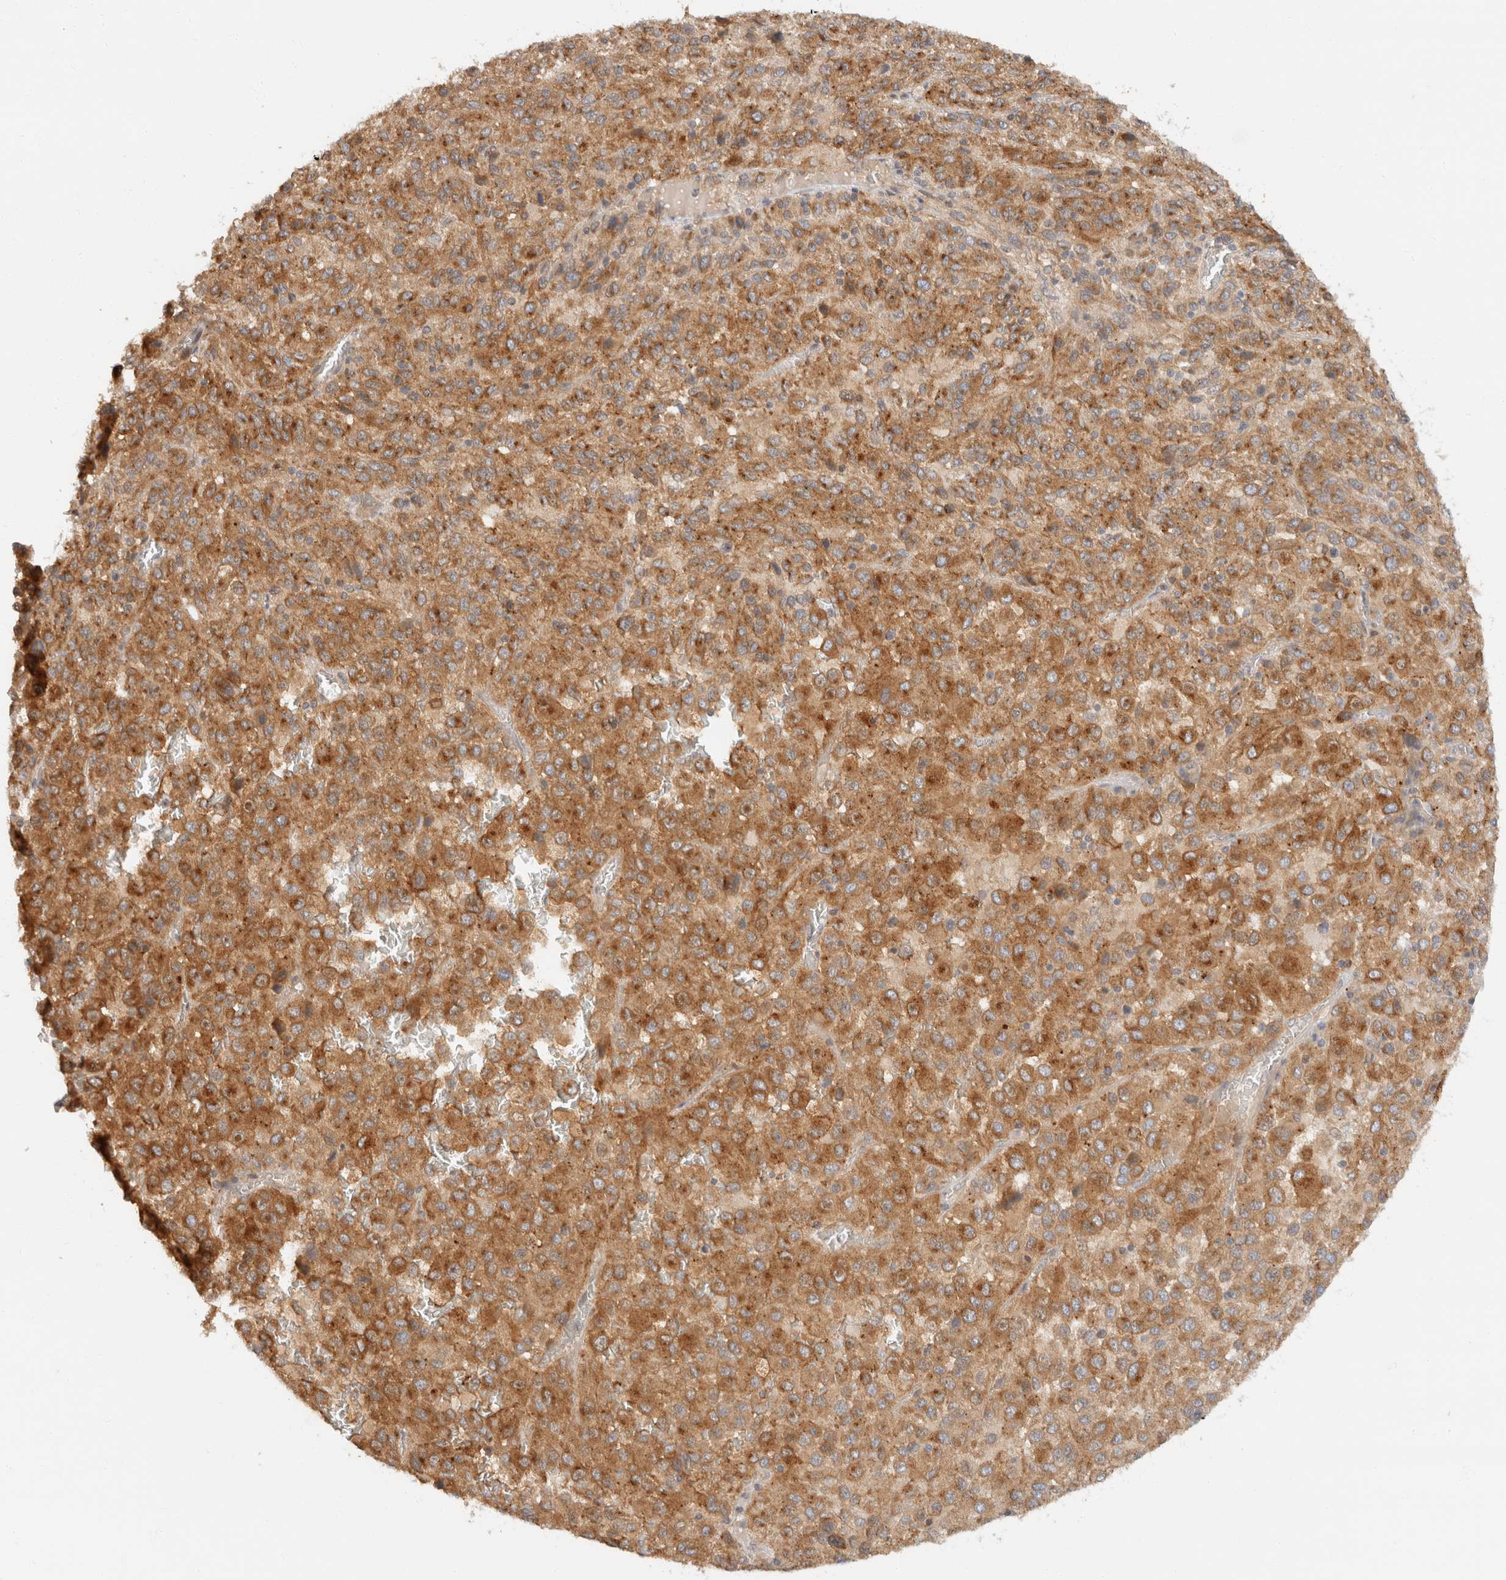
{"staining": {"intensity": "moderate", "quantity": ">75%", "location": "cytoplasmic/membranous"}, "tissue": "melanoma", "cell_type": "Tumor cells", "image_type": "cancer", "snomed": [{"axis": "morphology", "description": "Malignant melanoma, Metastatic site"}, {"axis": "topography", "description": "Lung"}], "caption": "A medium amount of moderate cytoplasmic/membranous staining is present in approximately >75% of tumor cells in melanoma tissue.", "gene": "TACC1", "patient": {"sex": "male", "age": 64}}